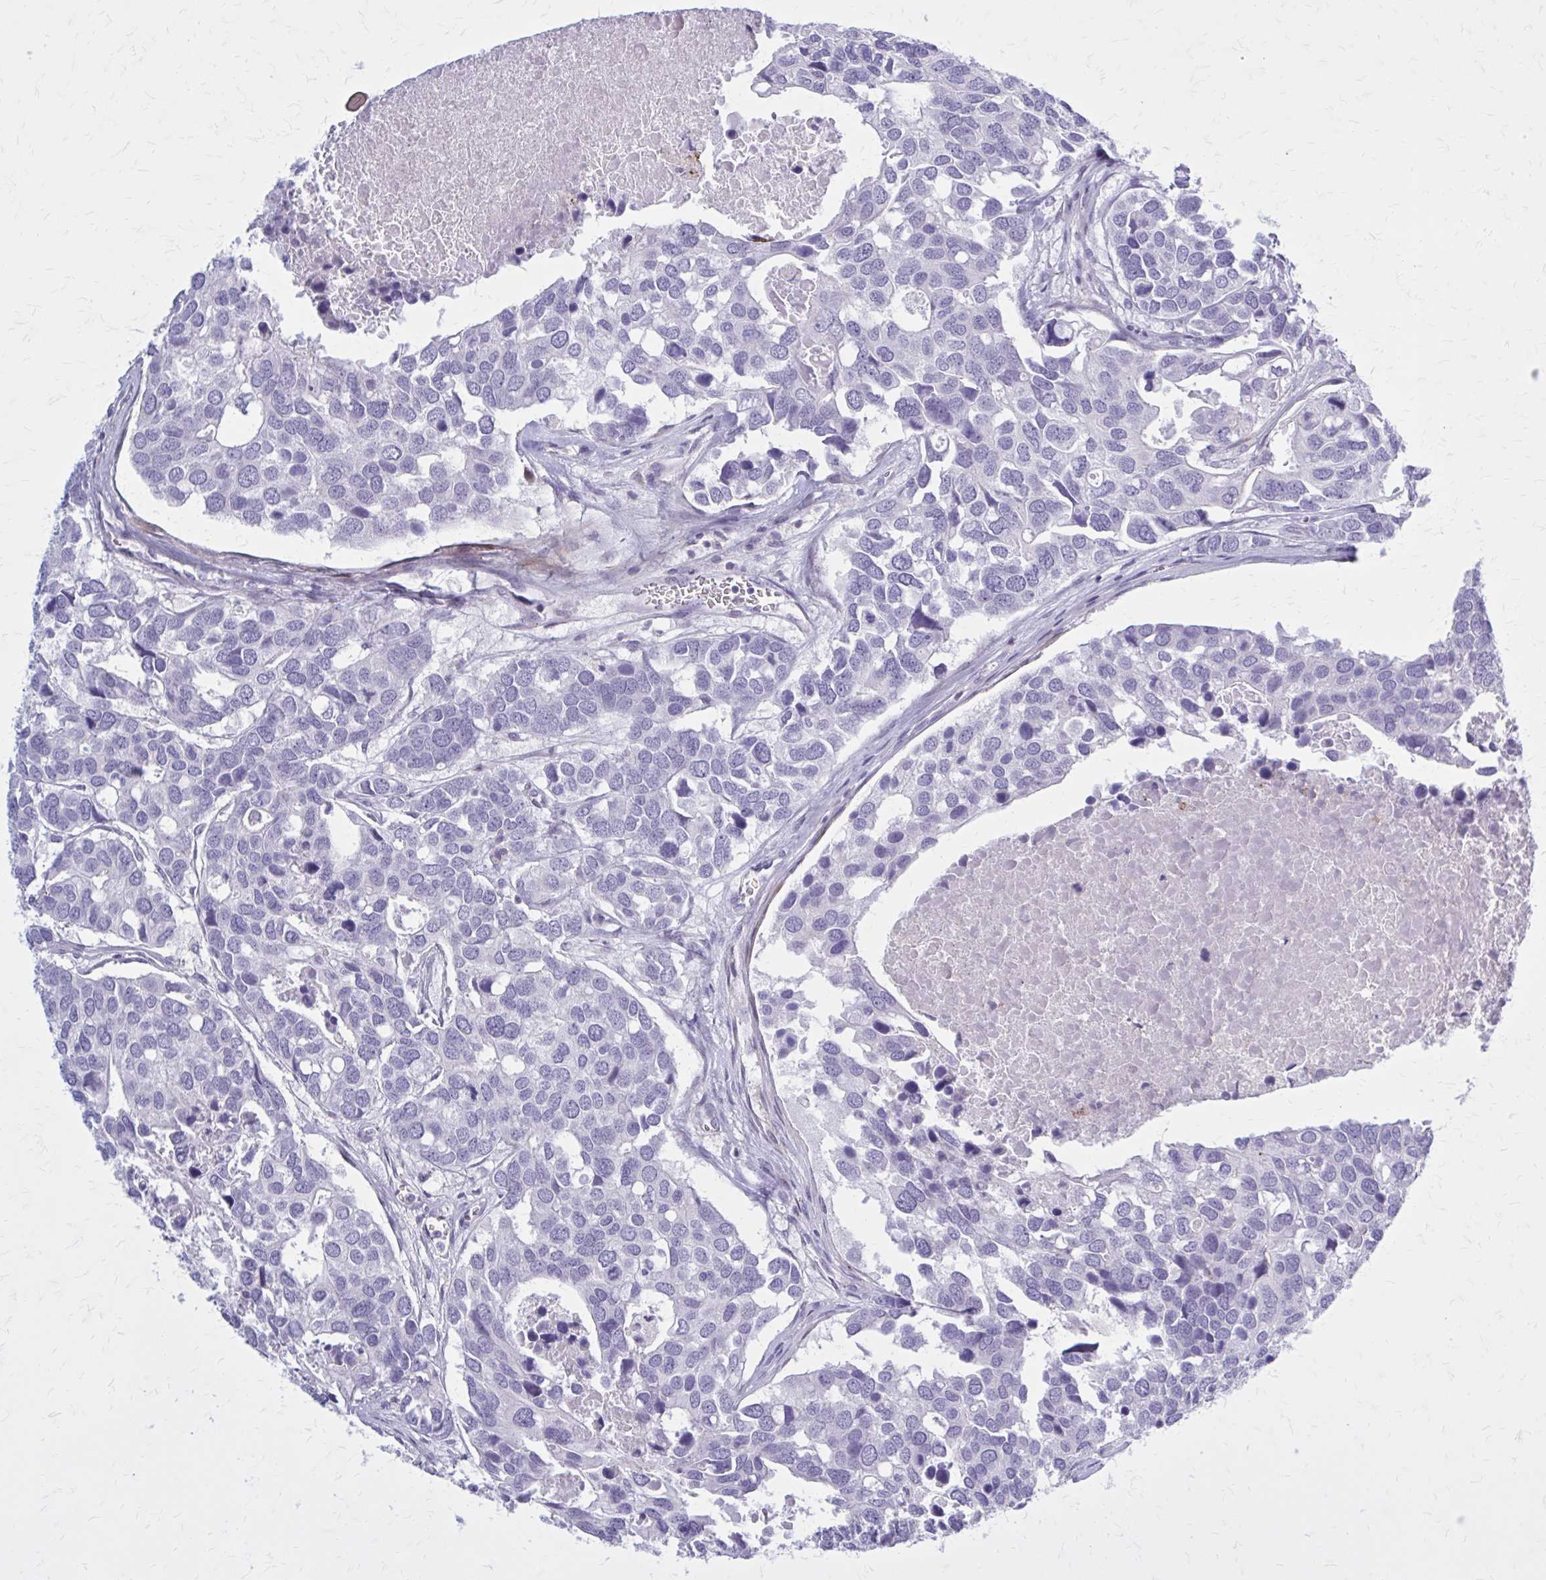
{"staining": {"intensity": "negative", "quantity": "none", "location": "none"}, "tissue": "breast cancer", "cell_type": "Tumor cells", "image_type": "cancer", "snomed": [{"axis": "morphology", "description": "Duct carcinoma"}, {"axis": "topography", "description": "Breast"}], "caption": "Breast cancer (invasive ductal carcinoma) was stained to show a protein in brown. There is no significant staining in tumor cells.", "gene": "PITPNM1", "patient": {"sex": "female", "age": 83}}